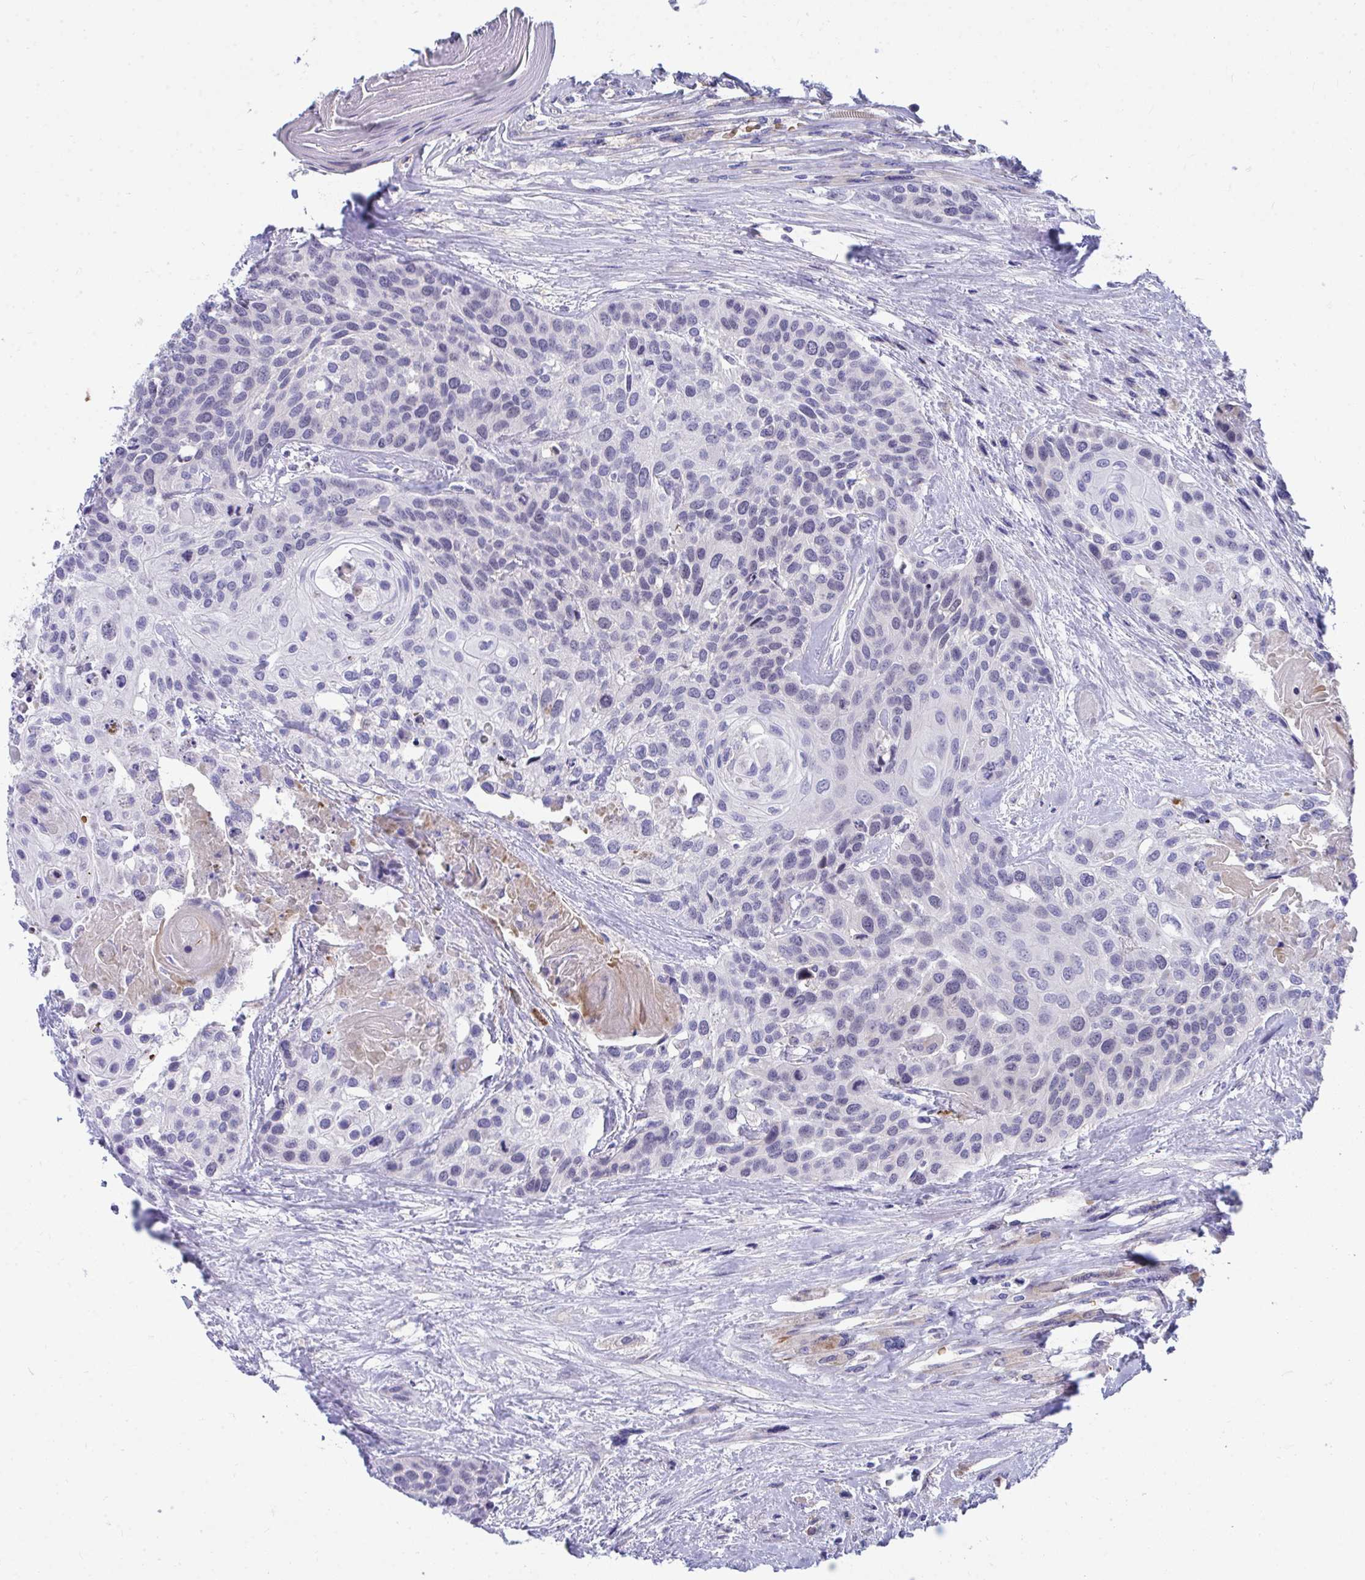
{"staining": {"intensity": "weak", "quantity": "<25%", "location": "nuclear"}, "tissue": "head and neck cancer", "cell_type": "Tumor cells", "image_type": "cancer", "snomed": [{"axis": "morphology", "description": "Squamous cell carcinoma, NOS"}, {"axis": "topography", "description": "Head-Neck"}], "caption": "IHC micrograph of neoplastic tissue: human head and neck cancer (squamous cell carcinoma) stained with DAB (3,3'-diaminobenzidine) displays no significant protein expression in tumor cells.", "gene": "CENPQ", "patient": {"sex": "female", "age": 50}}